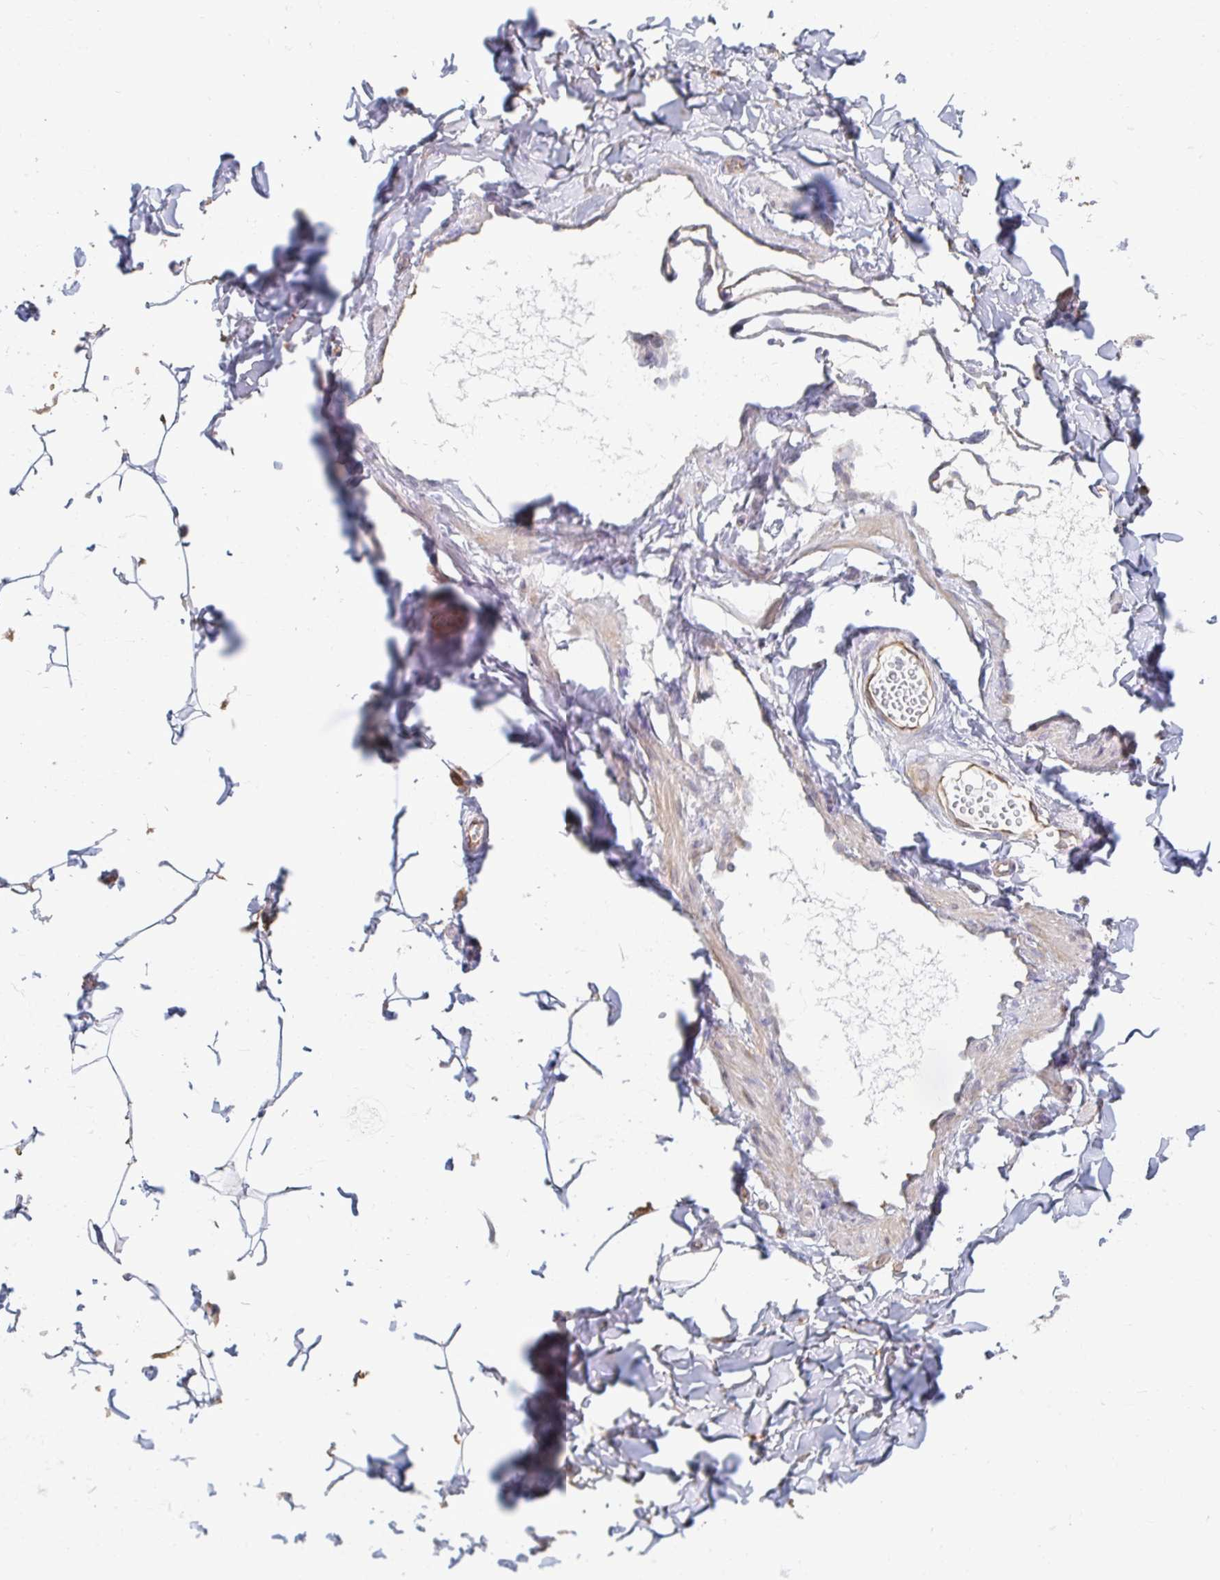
{"staining": {"intensity": "negative", "quantity": "none", "location": "none"}, "tissue": "adipose tissue", "cell_type": "Adipocytes", "image_type": "normal", "snomed": [{"axis": "morphology", "description": "Normal tissue, NOS"}, {"axis": "topography", "description": "Soft tissue"}, {"axis": "topography", "description": "Adipose tissue"}, {"axis": "topography", "description": "Vascular tissue"}, {"axis": "topography", "description": "Peripheral nerve tissue"}], "caption": "Micrograph shows no protein positivity in adipocytes of normal adipose tissue.", "gene": "MYLK2", "patient": {"sex": "male", "age": 29}}